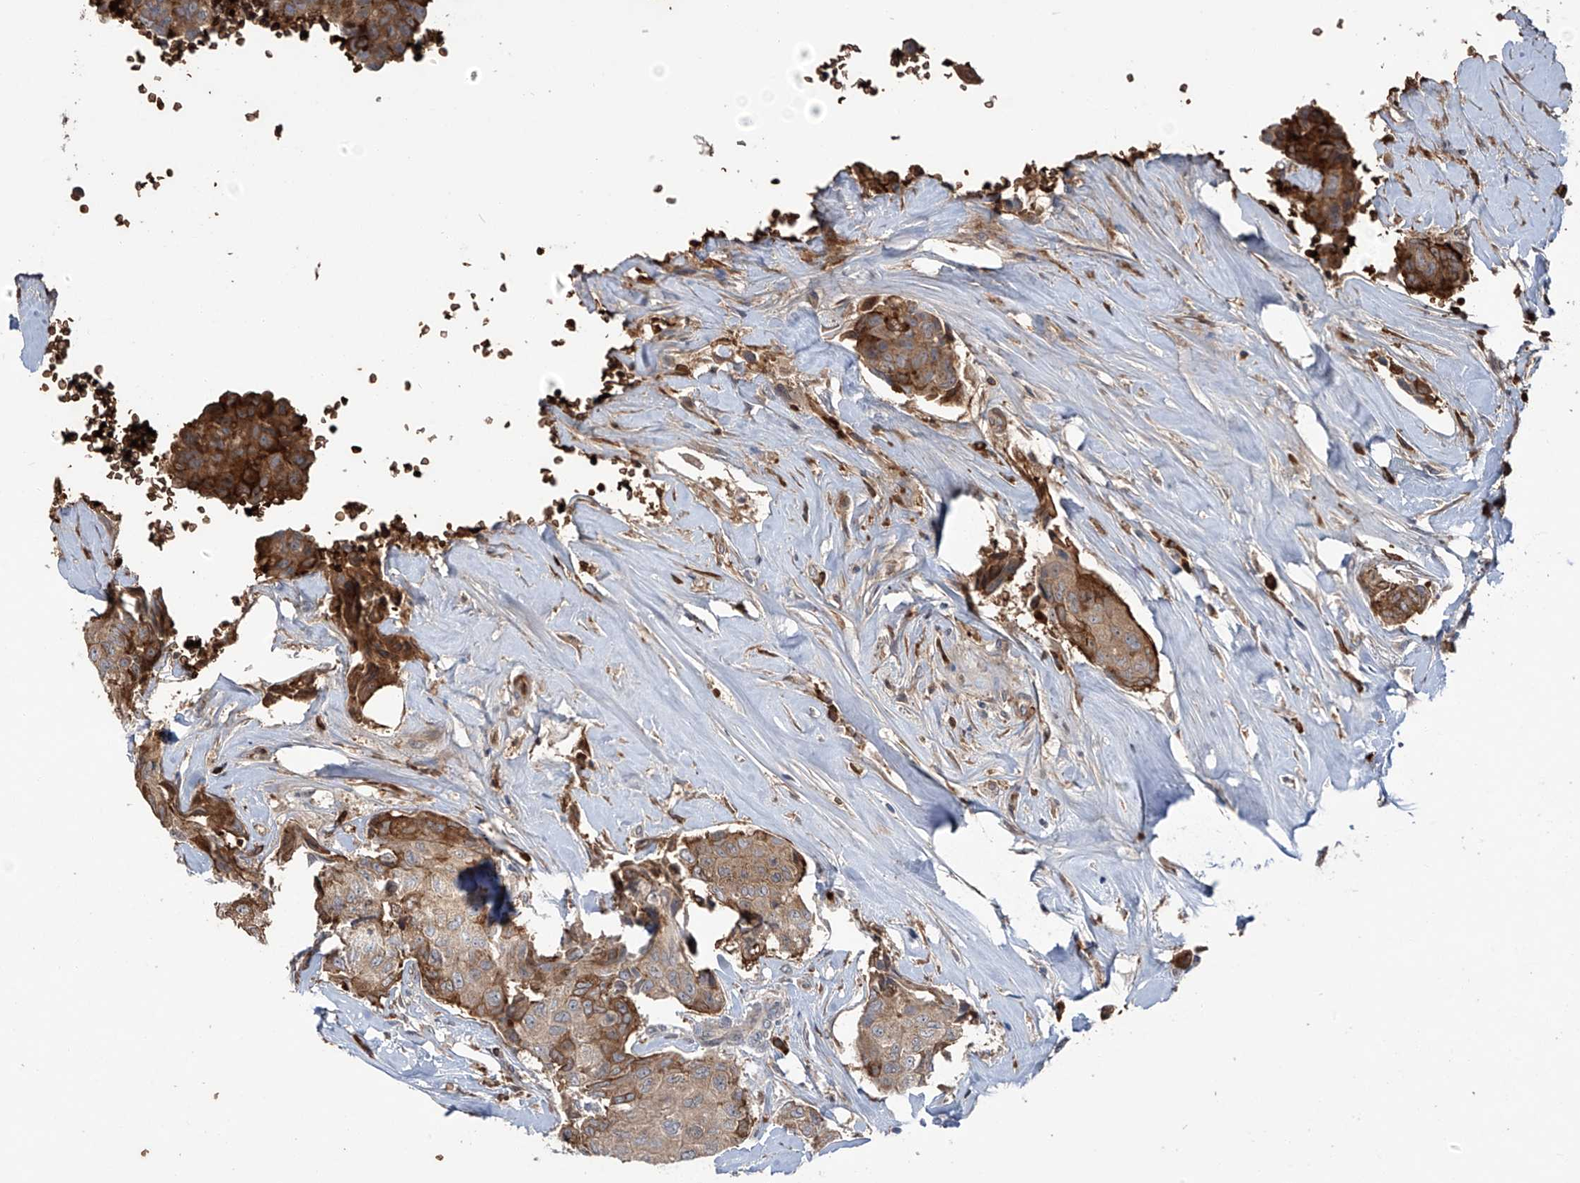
{"staining": {"intensity": "moderate", "quantity": ">75%", "location": "cytoplasmic/membranous"}, "tissue": "breast cancer", "cell_type": "Tumor cells", "image_type": "cancer", "snomed": [{"axis": "morphology", "description": "Duct carcinoma"}, {"axis": "topography", "description": "Breast"}], "caption": "Immunohistochemistry (IHC) photomicrograph of intraductal carcinoma (breast) stained for a protein (brown), which demonstrates medium levels of moderate cytoplasmic/membranous staining in about >75% of tumor cells.", "gene": "ZDHHC9", "patient": {"sex": "female", "age": 80}}